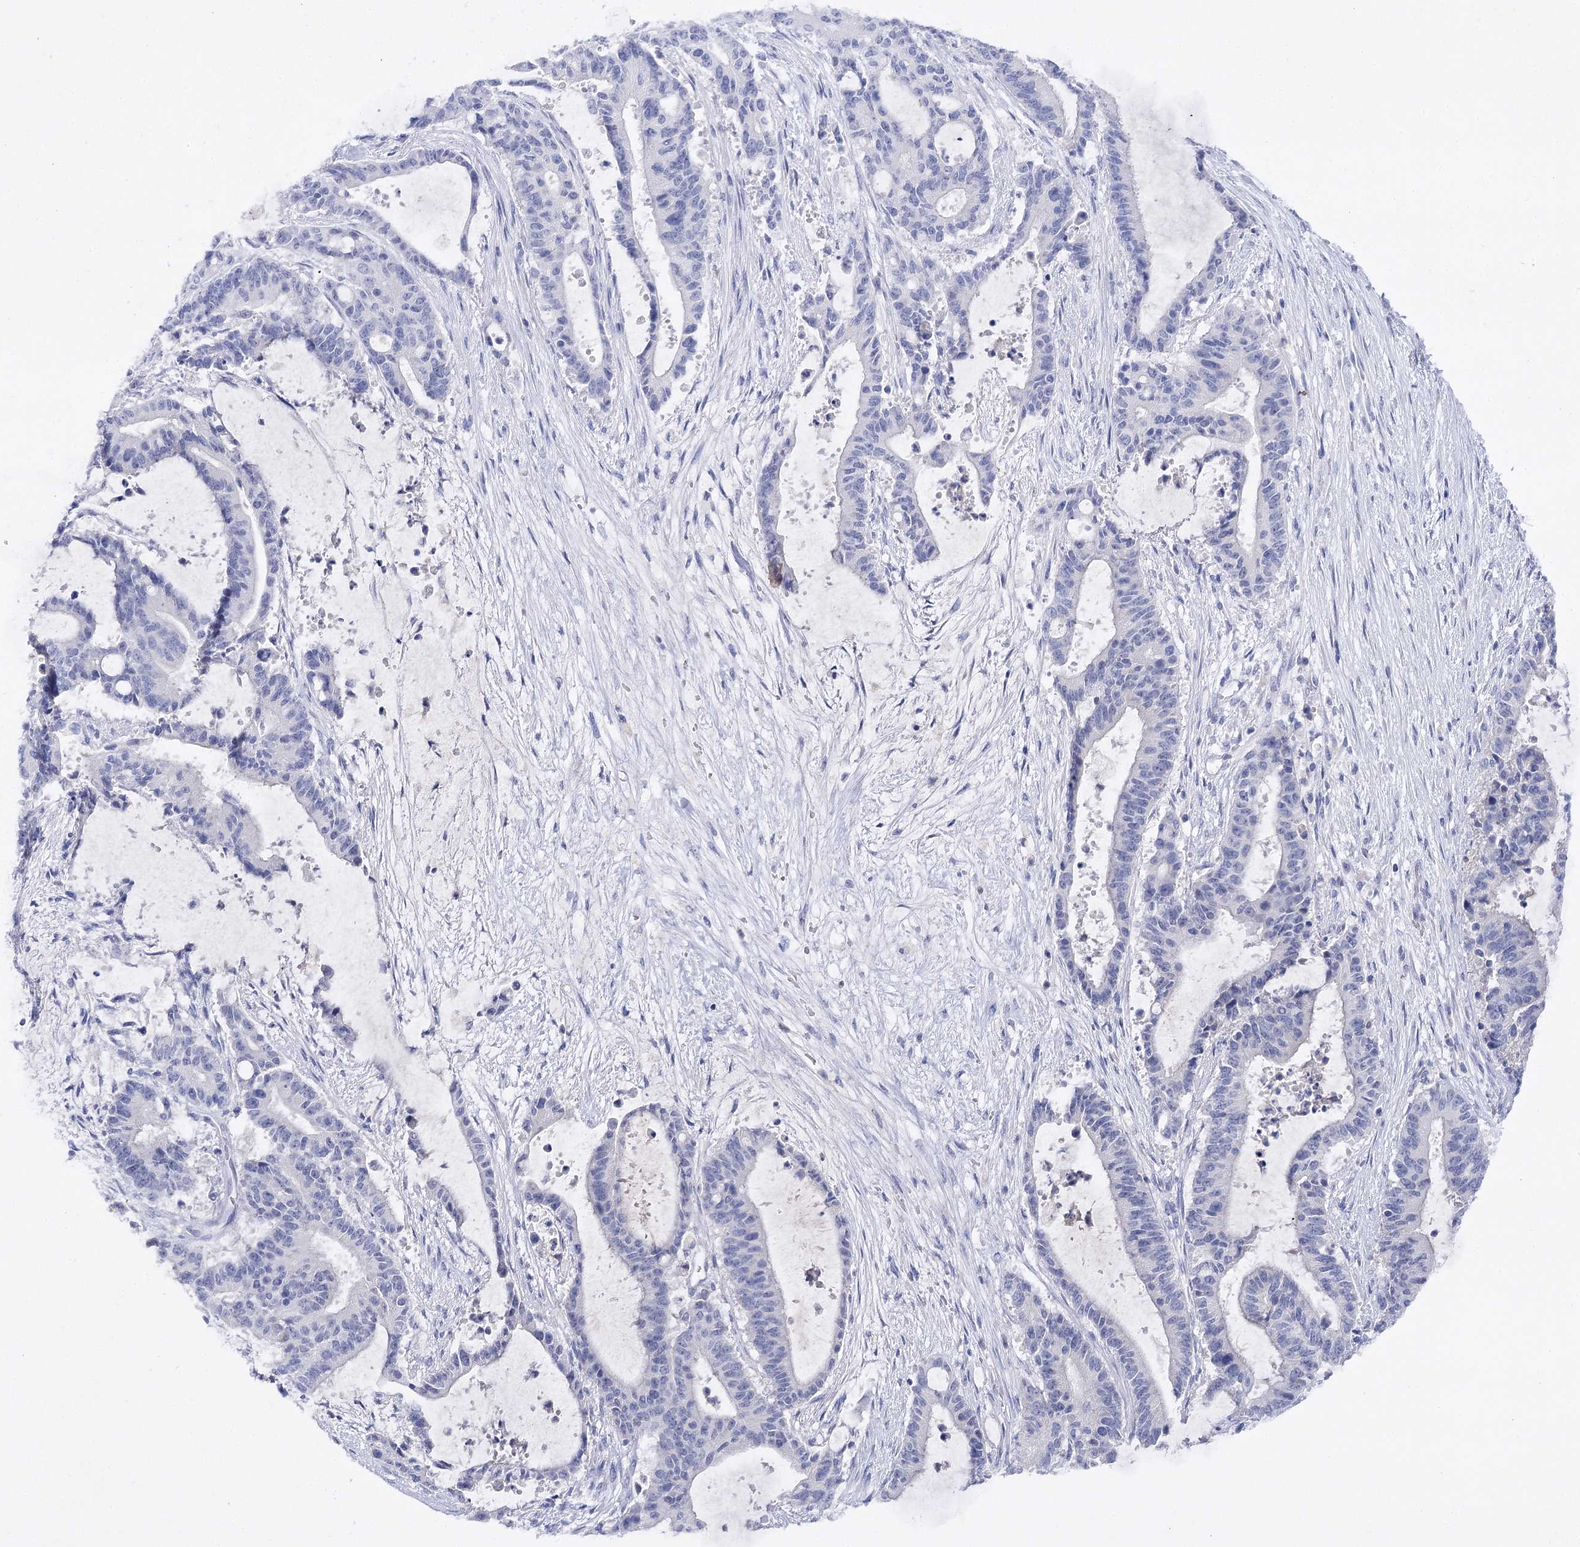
{"staining": {"intensity": "negative", "quantity": "none", "location": "none"}, "tissue": "liver cancer", "cell_type": "Tumor cells", "image_type": "cancer", "snomed": [{"axis": "morphology", "description": "Normal tissue, NOS"}, {"axis": "morphology", "description": "Cholangiocarcinoma"}, {"axis": "topography", "description": "Liver"}, {"axis": "topography", "description": "Peripheral nerve tissue"}], "caption": "Liver cholangiocarcinoma stained for a protein using immunohistochemistry (IHC) demonstrates no expression tumor cells.", "gene": "BCR", "patient": {"sex": "female", "age": 73}}